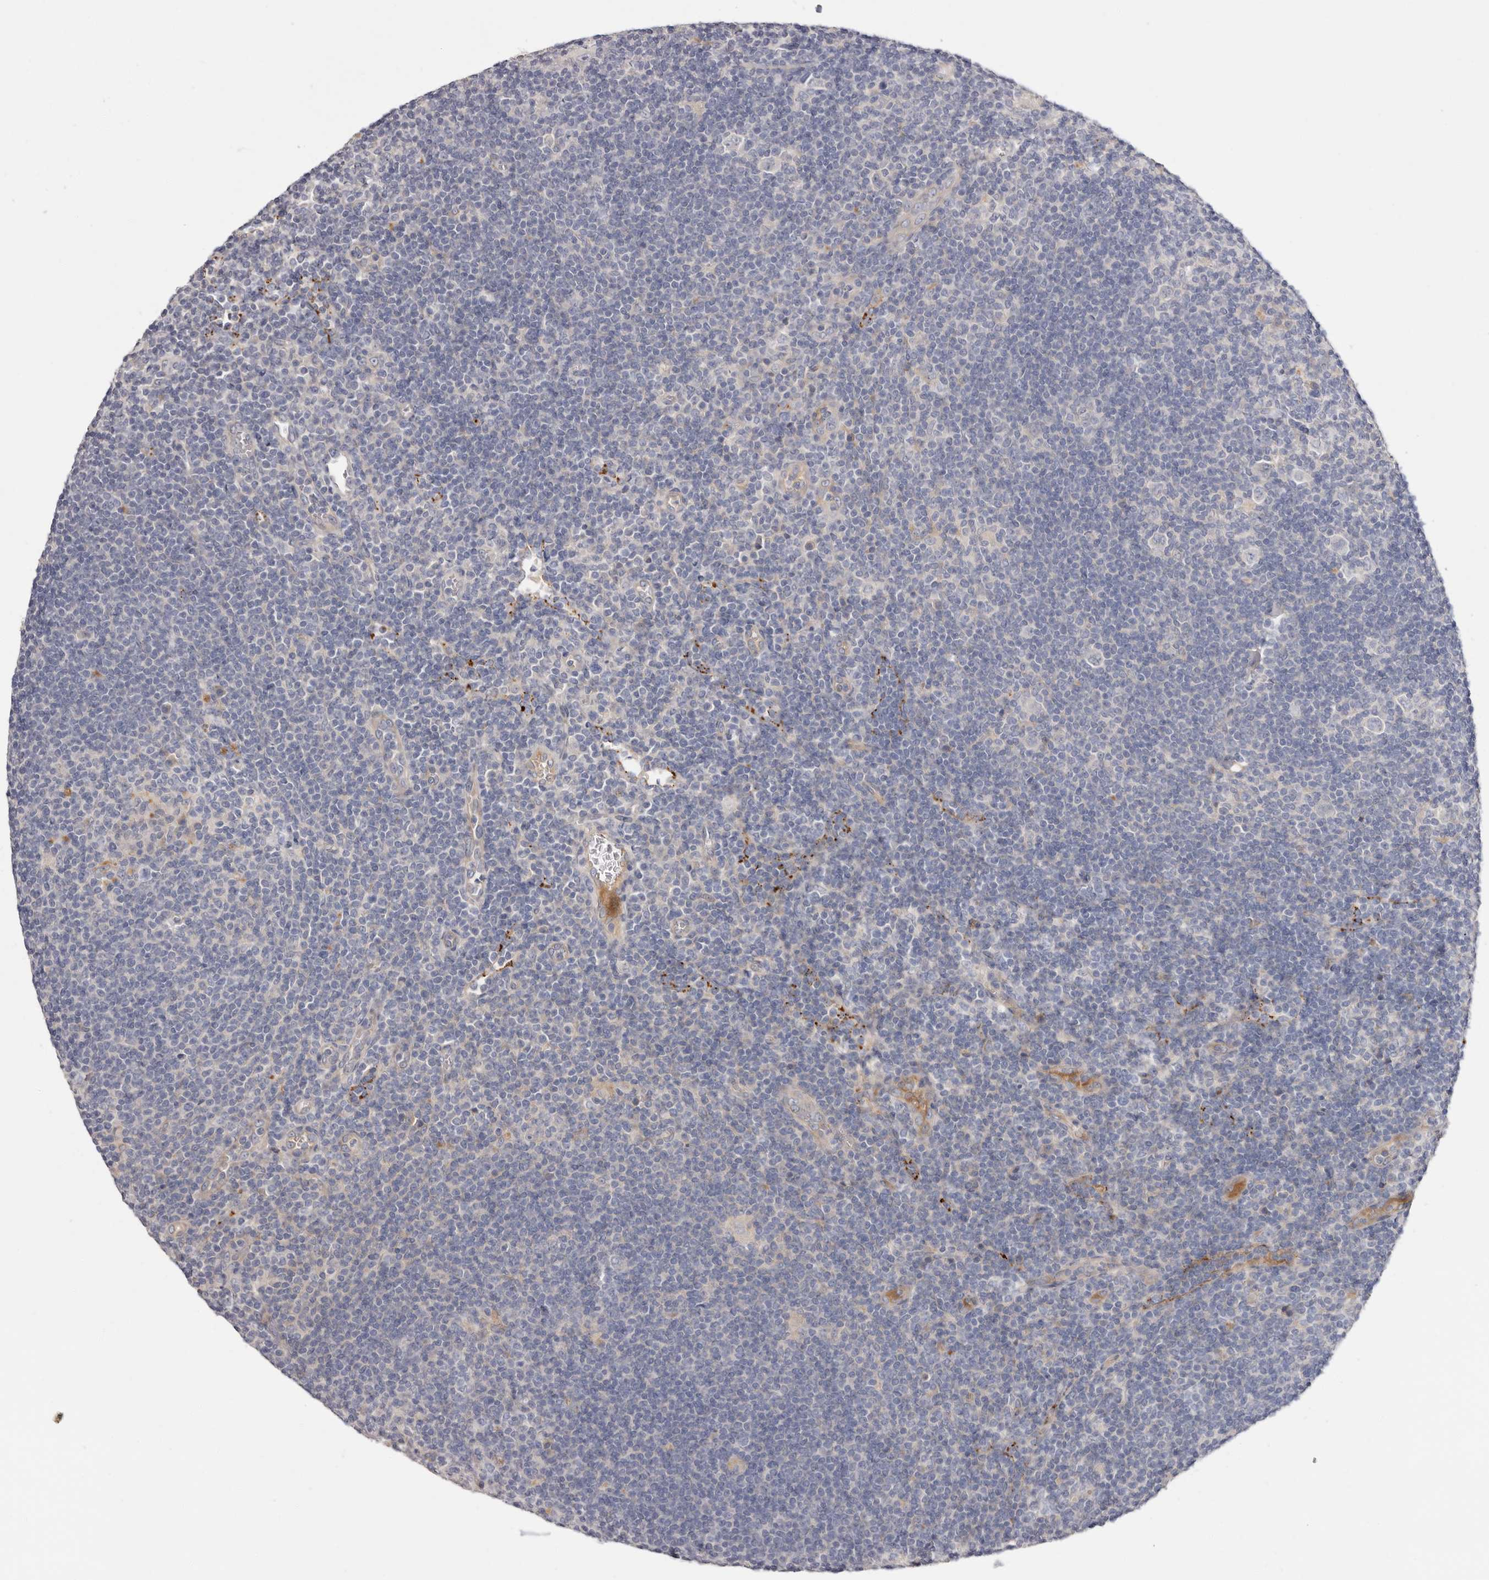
{"staining": {"intensity": "negative", "quantity": "none", "location": "none"}, "tissue": "lymphoma", "cell_type": "Tumor cells", "image_type": "cancer", "snomed": [{"axis": "morphology", "description": "Hodgkin's disease, NOS"}, {"axis": "topography", "description": "Lymph node"}], "caption": "This is an IHC micrograph of Hodgkin's disease. There is no expression in tumor cells.", "gene": "STK16", "patient": {"sex": "female", "age": 57}}